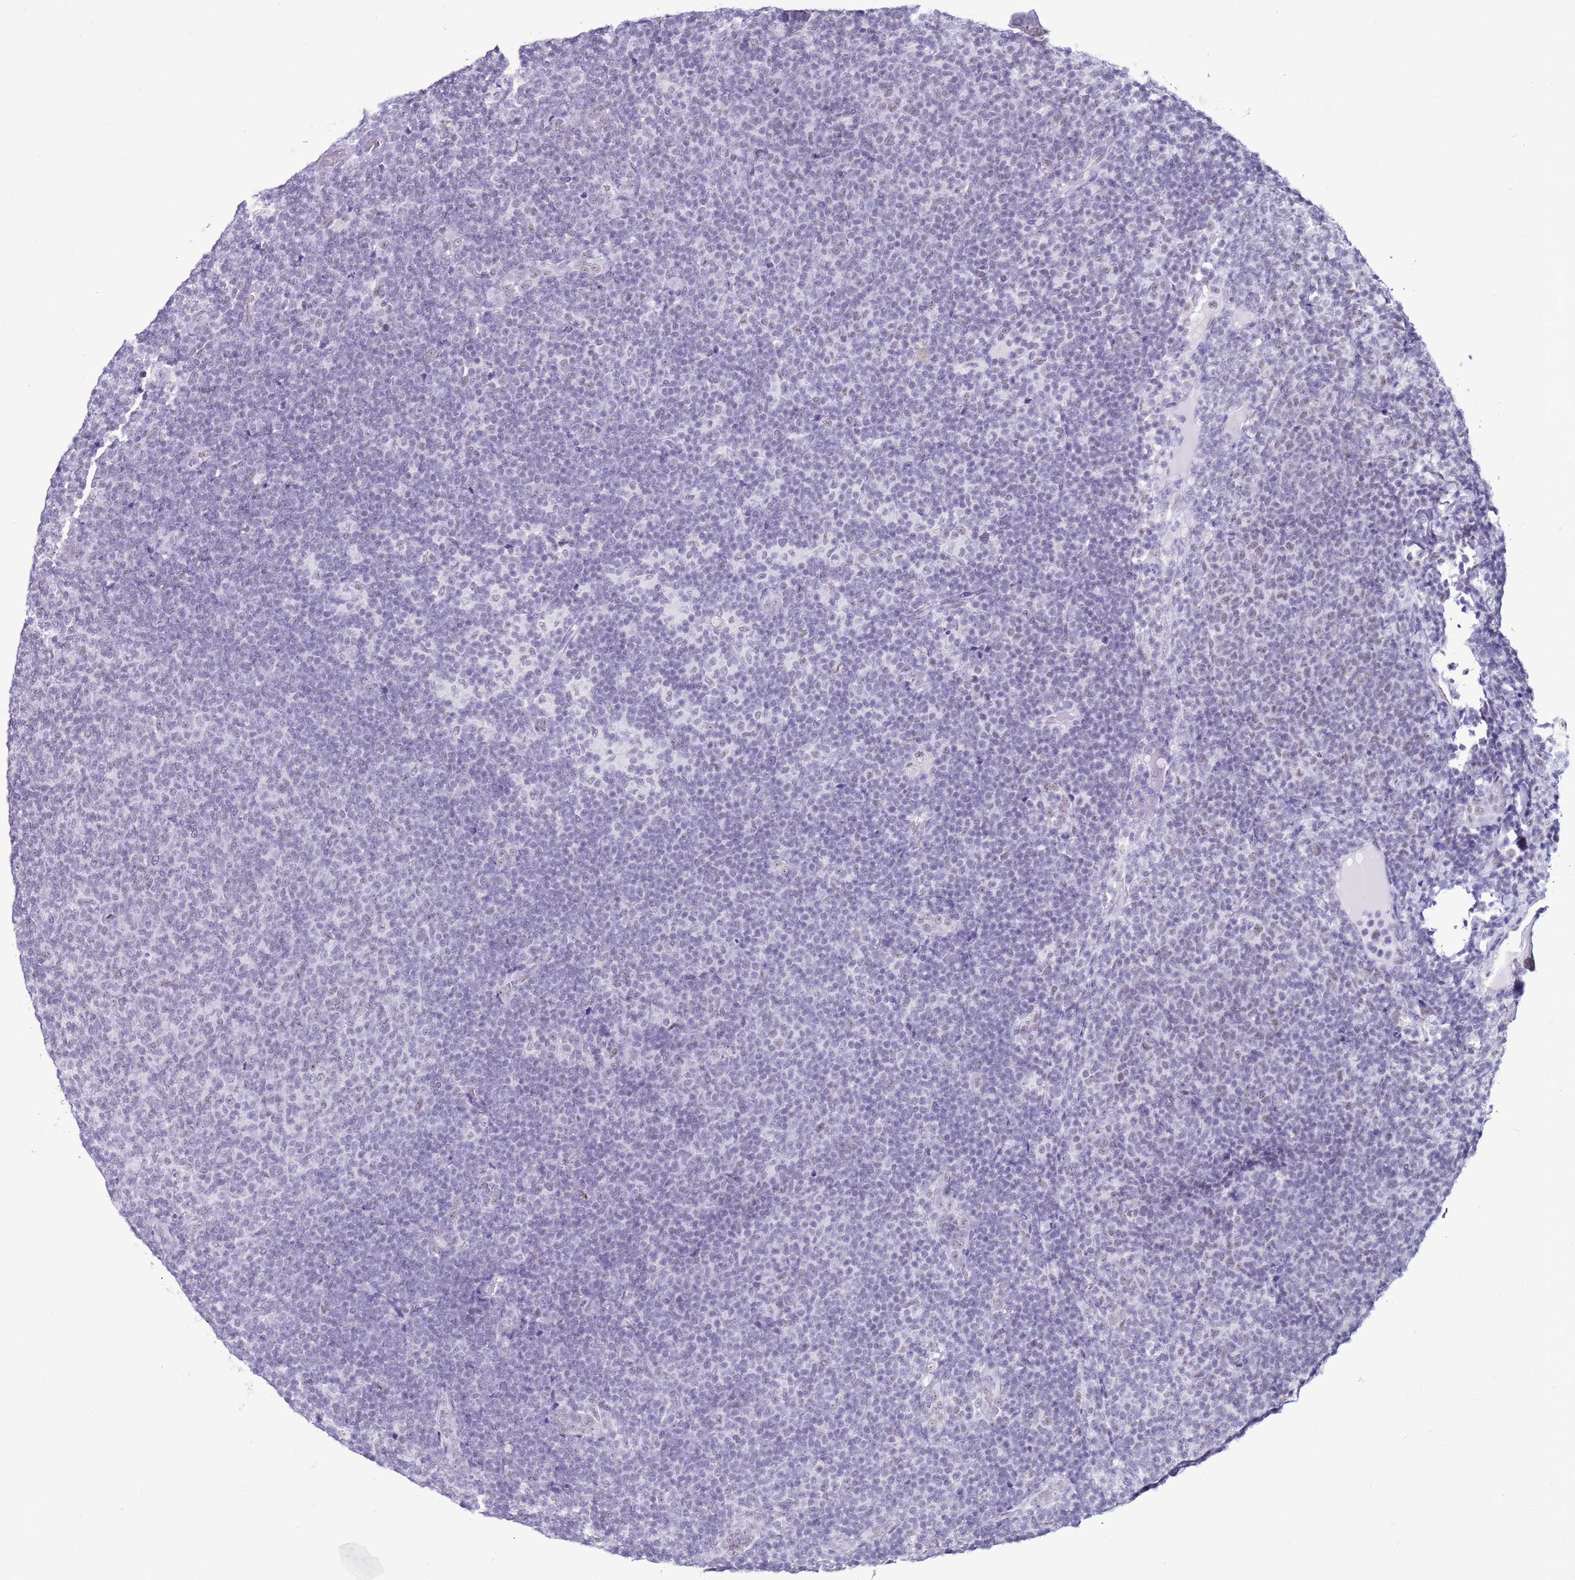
{"staining": {"intensity": "negative", "quantity": "none", "location": "none"}, "tissue": "lymphoma", "cell_type": "Tumor cells", "image_type": "cancer", "snomed": [{"axis": "morphology", "description": "Malignant lymphoma, non-Hodgkin's type, Low grade"}, {"axis": "topography", "description": "Lymph node"}], "caption": "Protein analysis of malignant lymphoma, non-Hodgkin's type (low-grade) reveals no significant expression in tumor cells.", "gene": "DHX15", "patient": {"sex": "male", "age": 66}}